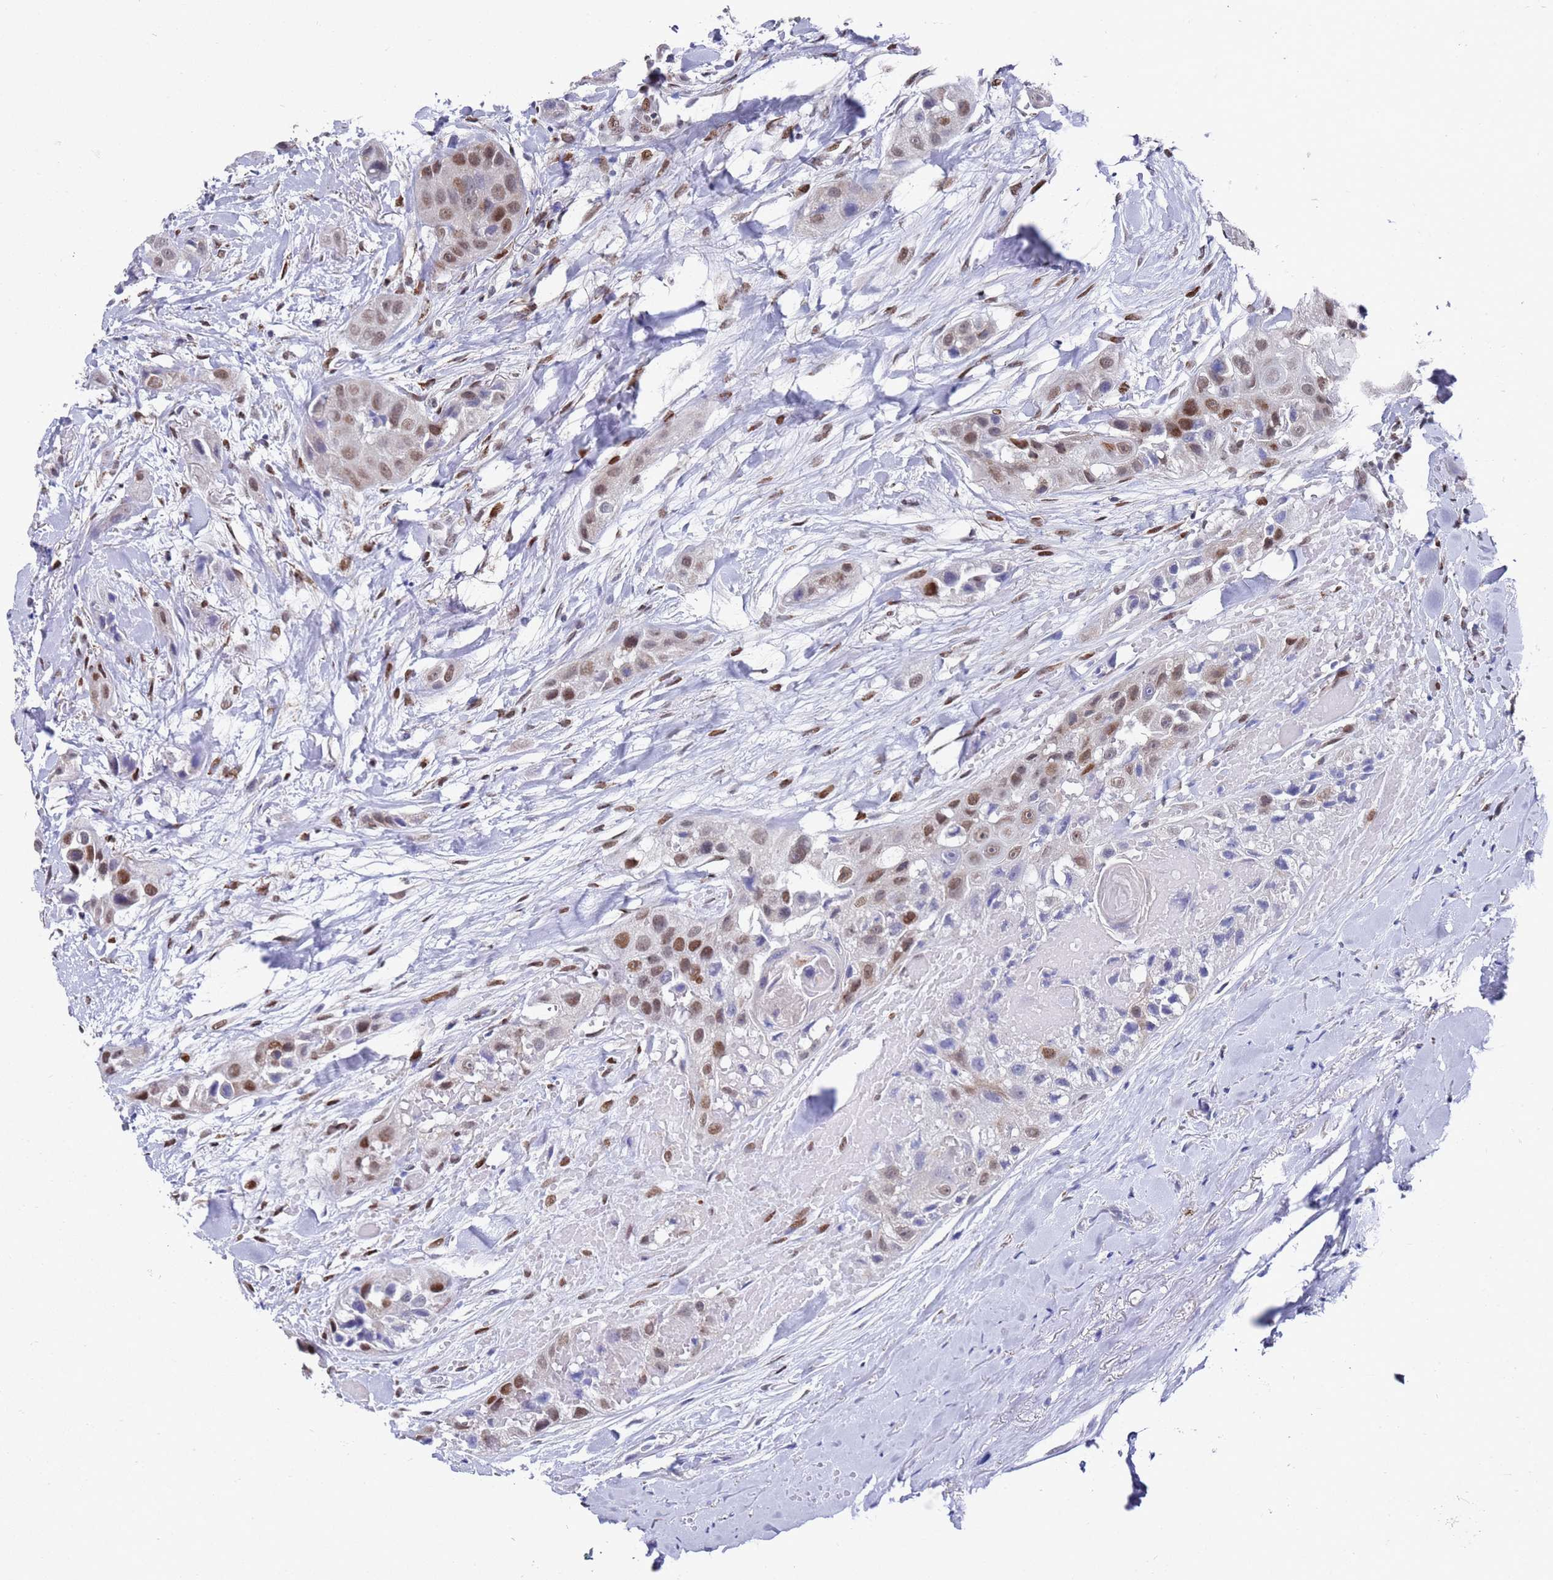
{"staining": {"intensity": "moderate", "quantity": ">75%", "location": "nuclear"}, "tissue": "head and neck cancer", "cell_type": "Tumor cells", "image_type": "cancer", "snomed": [{"axis": "morphology", "description": "Normal tissue, NOS"}, {"axis": "morphology", "description": "Squamous cell carcinoma, NOS"}, {"axis": "topography", "description": "Skeletal muscle"}, {"axis": "topography", "description": "Head-Neck"}], "caption": "Immunohistochemical staining of human head and neck cancer (squamous cell carcinoma) demonstrates medium levels of moderate nuclear expression in approximately >75% of tumor cells. The staining was performed using DAB (3,3'-diaminobenzidine), with brown indicating positive protein expression. Nuclei are stained blue with hematoxylin.", "gene": "COPS6", "patient": {"sex": "male", "age": 51}}